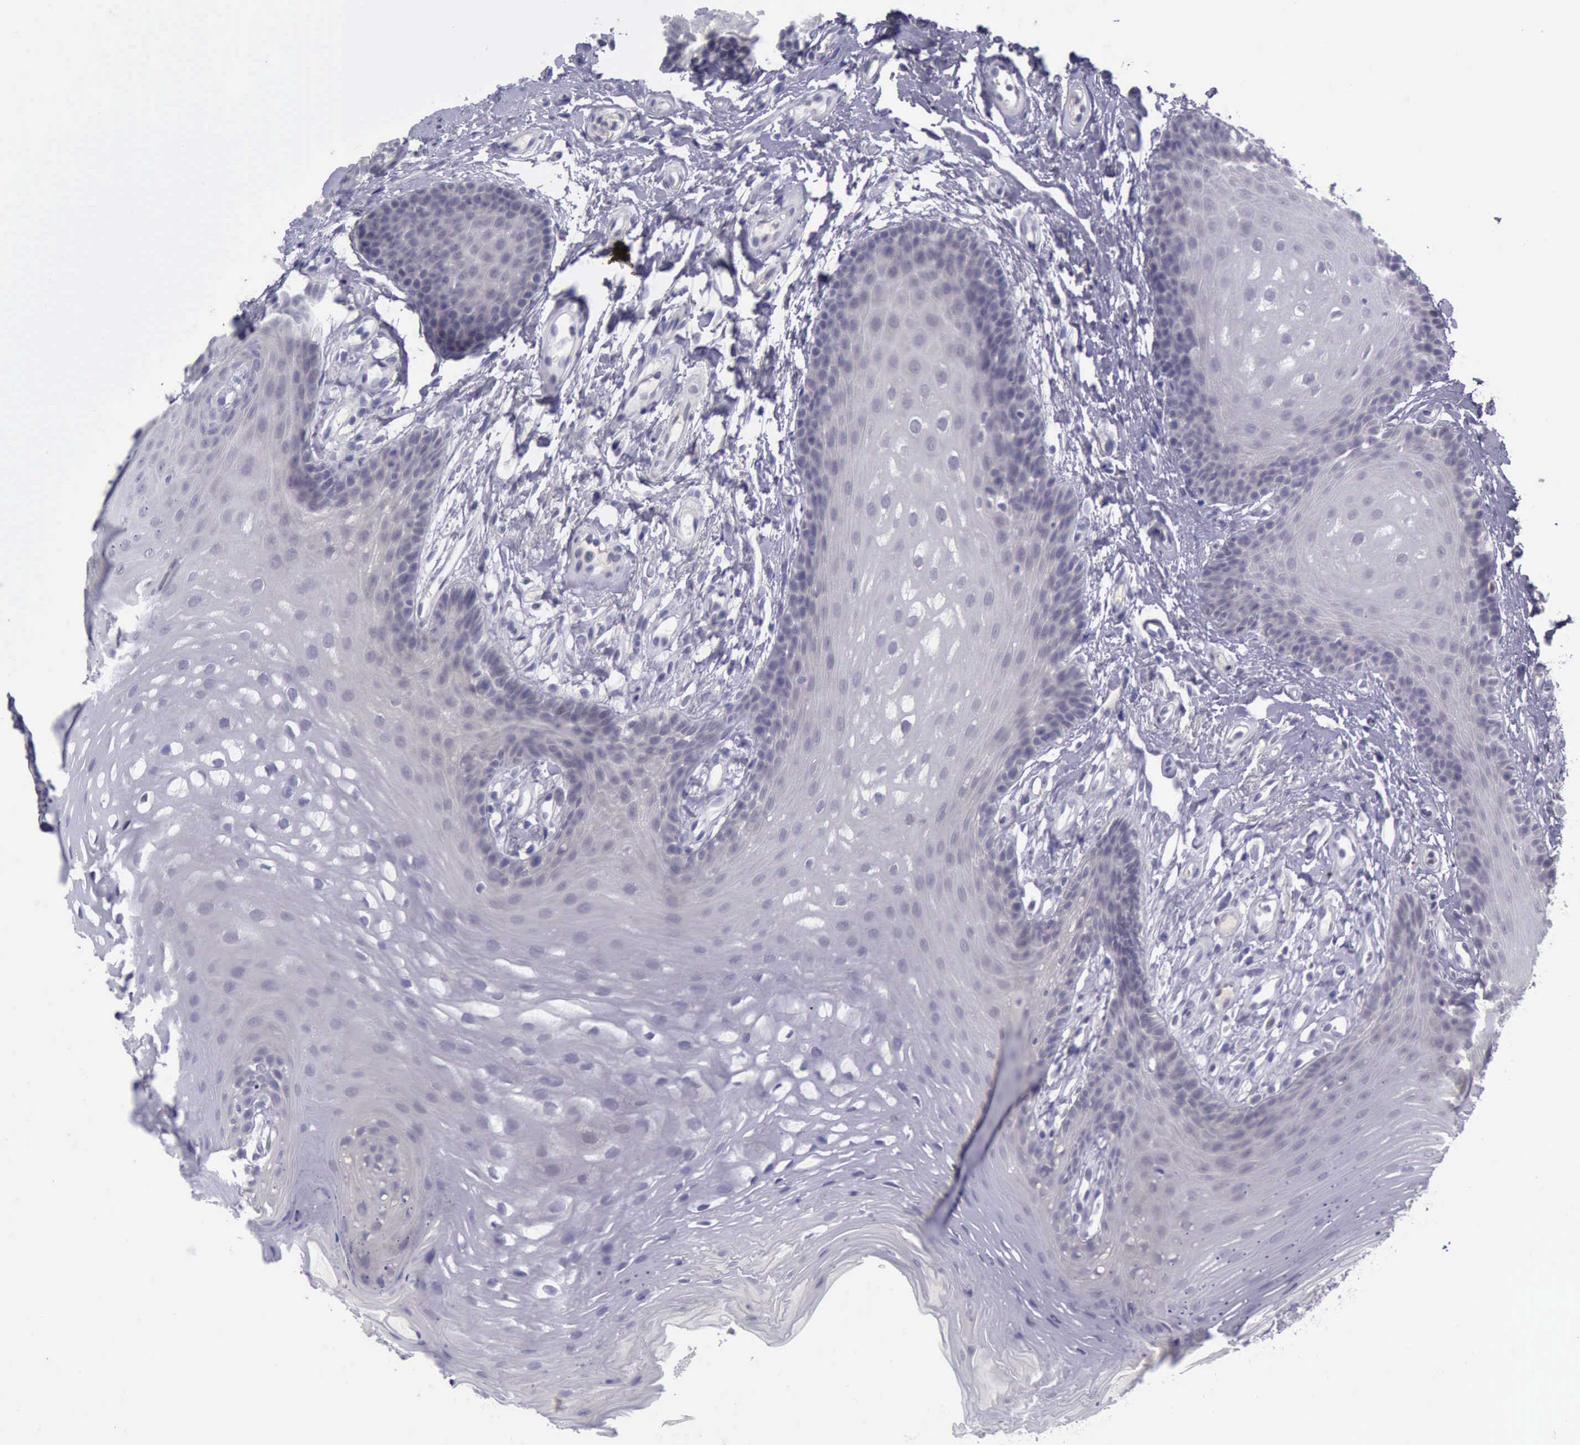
{"staining": {"intensity": "negative", "quantity": "none", "location": "none"}, "tissue": "oral mucosa", "cell_type": "Squamous epithelial cells", "image_type": "normal", "snomed": [{"axis": "morphology", "description": "Normal tissue, NOS"}, {"axis": "topography", "description": "Oral tissue"}], "caption": "Immunohistochemistry (IHC) micrograph of unremarkable oral mucosa: oral mucosa stained with DAB demonstrates no significant protein staining in squamous epithelial cells.", "gene": "ARNT2", "patient": {"sex": "male", "age": 62}}